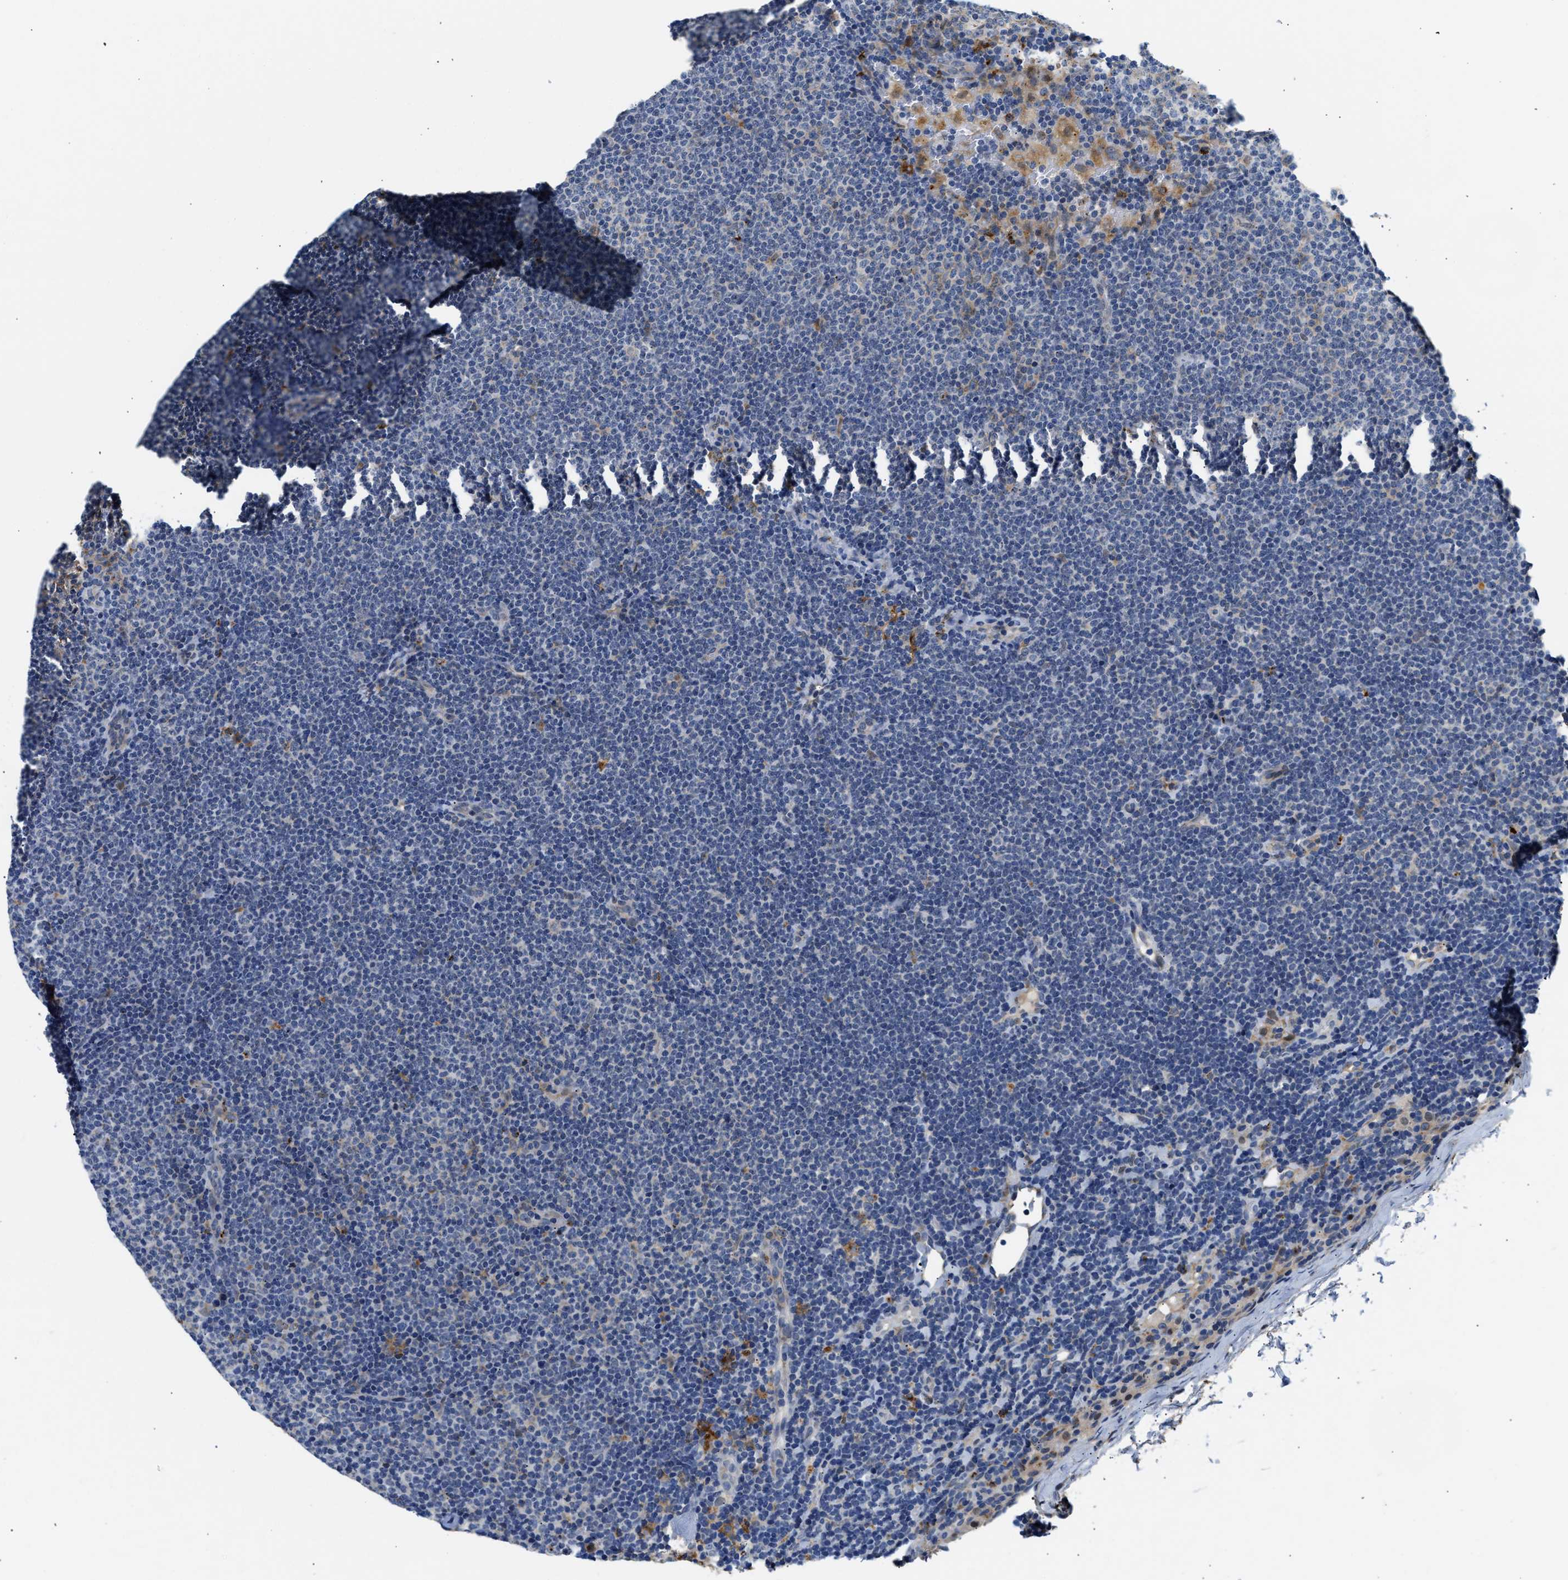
{"staining": {"intensity": "negative", "quantity": "none", "location": "none"}, "tissue": "lymphoma", "cell_type": "Tumor cells", "image_type": "cancer", "snomed": [{"axis": "morphology", "description": "Malignant lymphoma, non-Hodgkin's type, Low grade"}, {"axis": "topography", "description": "Lymph node"}], "caption": "Human low-grade malignant lymphoma, non-Hodgkin's type stained for a protein using immunohistochemistry (IHC) exhibits no expression in tumor cells.", "gene": "PPM1L", "patient": {"sex": "female", "age": 53}}